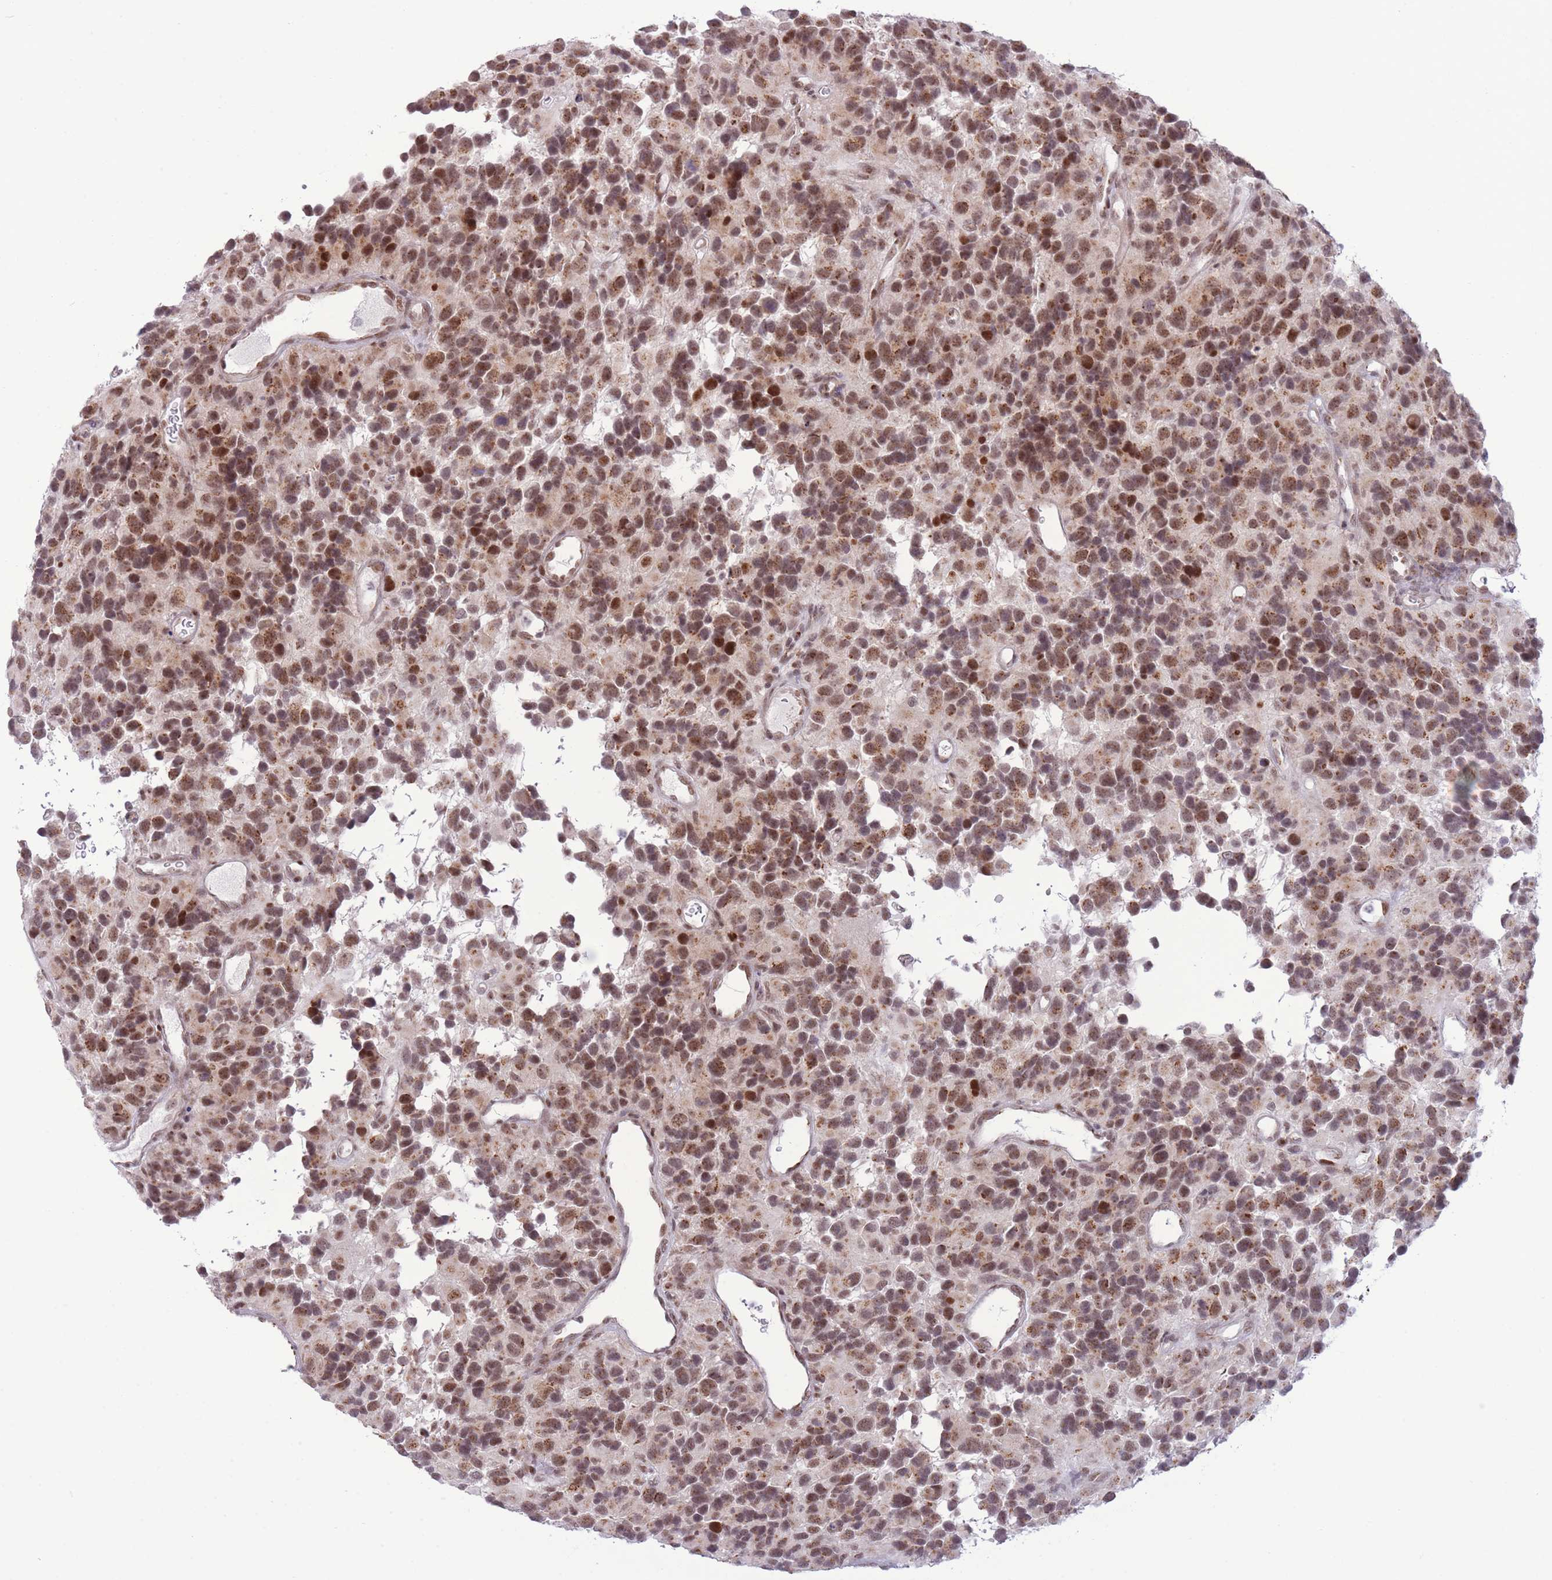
{"staining": {"intensity": "moderate", "quantity": ">75%", "location": "cytoplasmic/membranous,nuclear"}, "tissue": "glioma", "cell_type": "Tumor cells", "image_type": "cancer", "snomed": [{"axis": "morphology", "description": "Glioma, malignant, High grade"}, {"axis": "topography", "description": "Brain"}], "caption": "A photomicrograph of glioma stained for a protein exhibits moderate cytoplasmic/membranous and nuclear brown staining in tumor cells.", "gene": "INO80C", "patient": {"sex": "male", "age": 77}}